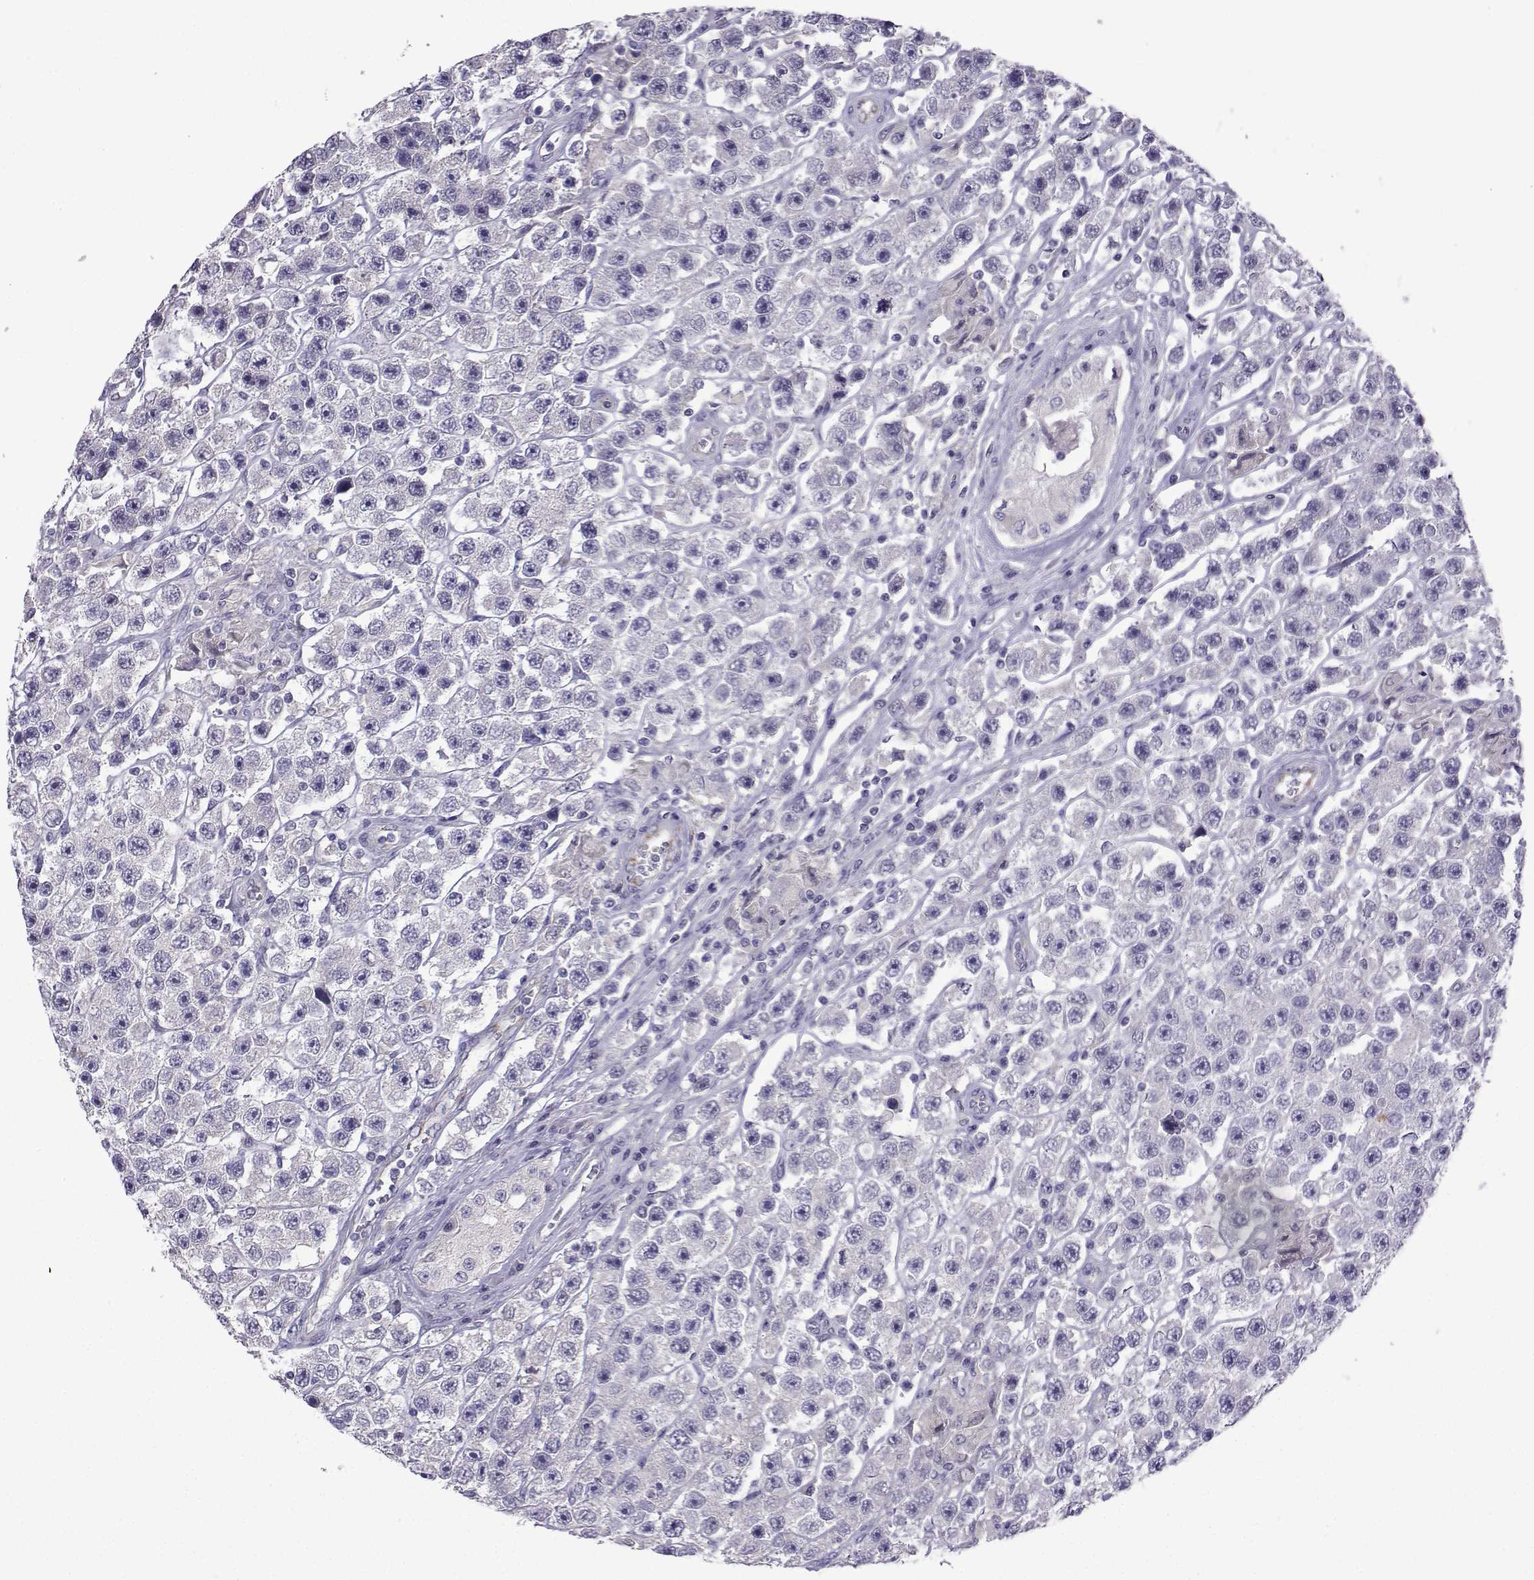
{"staining": {"intensity": "negative", "quantity": "none", "location": "none"}, "tissue": "testis cancer", "cell_type": "Tumor cells", "image_type": "cancer", "snomed": [{"axis": "morphology", "description": "Seminoma, NOS"}, {"axis": "topography", "description": "Testis"}], "caption": "Immunohistochemistry of testis cancer demonstrates no staining in tumor cells.", "gene": "SPACA7", "patient": {"sex": "male", "age": 45}}